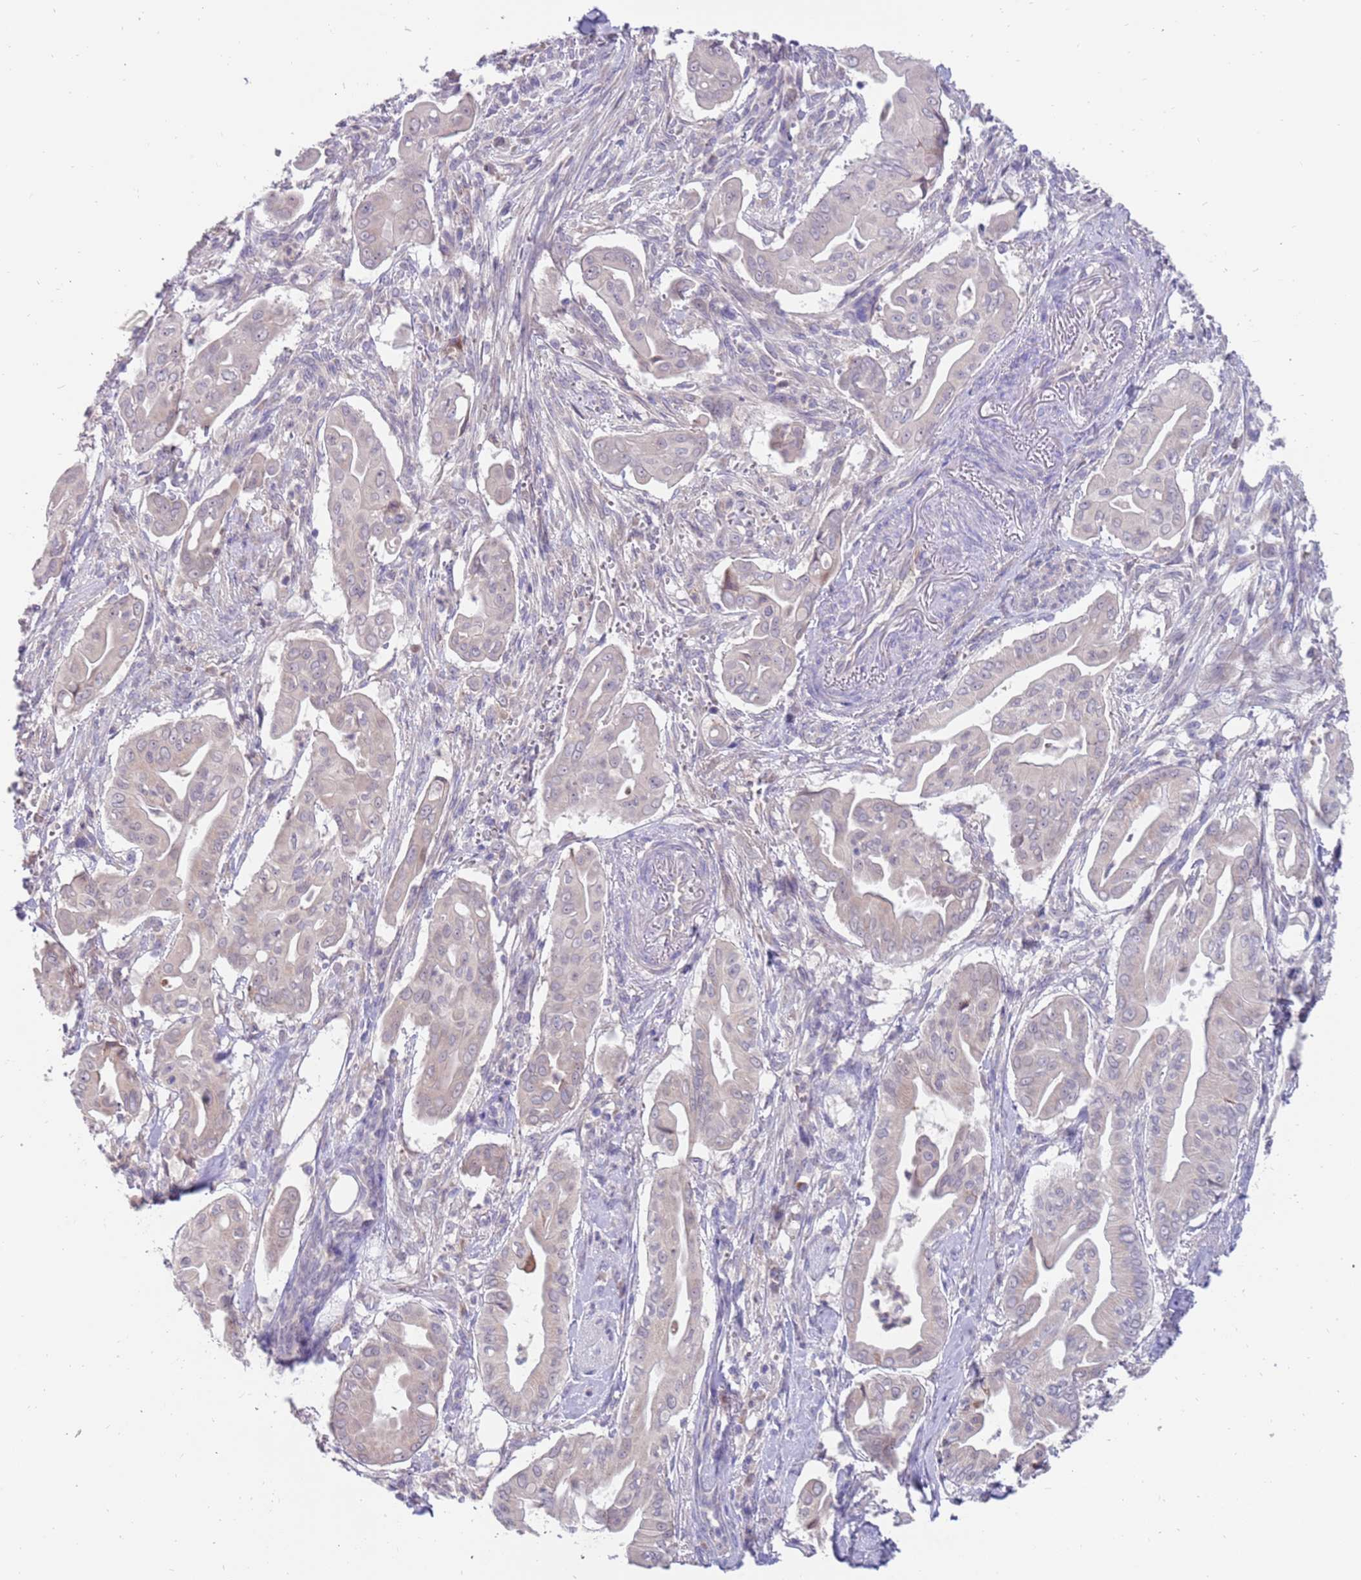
{"staining": {"intensity": "negative", "quantity": "none", "location": "none"}, "tissue": "pancreatic cancer", "cell_type": "Tumor cells", "image_type": "cancer", "snomed": [{"axis": "morphology", "description": "Adenocarcinoma, NOS"}, {"axis": "topography", "description": "Pancreas"}], "caption": "Immunohistochemistry histopathology image of human adenocarcinoma (pancreatic) stained for a protein (brown), which shows no staining in tumor cells. (Immunohistochemistry, brightfield microscopy, high magnification).", "gene": "ZNF746", "patient": {"sex": "male", "age": 71}}